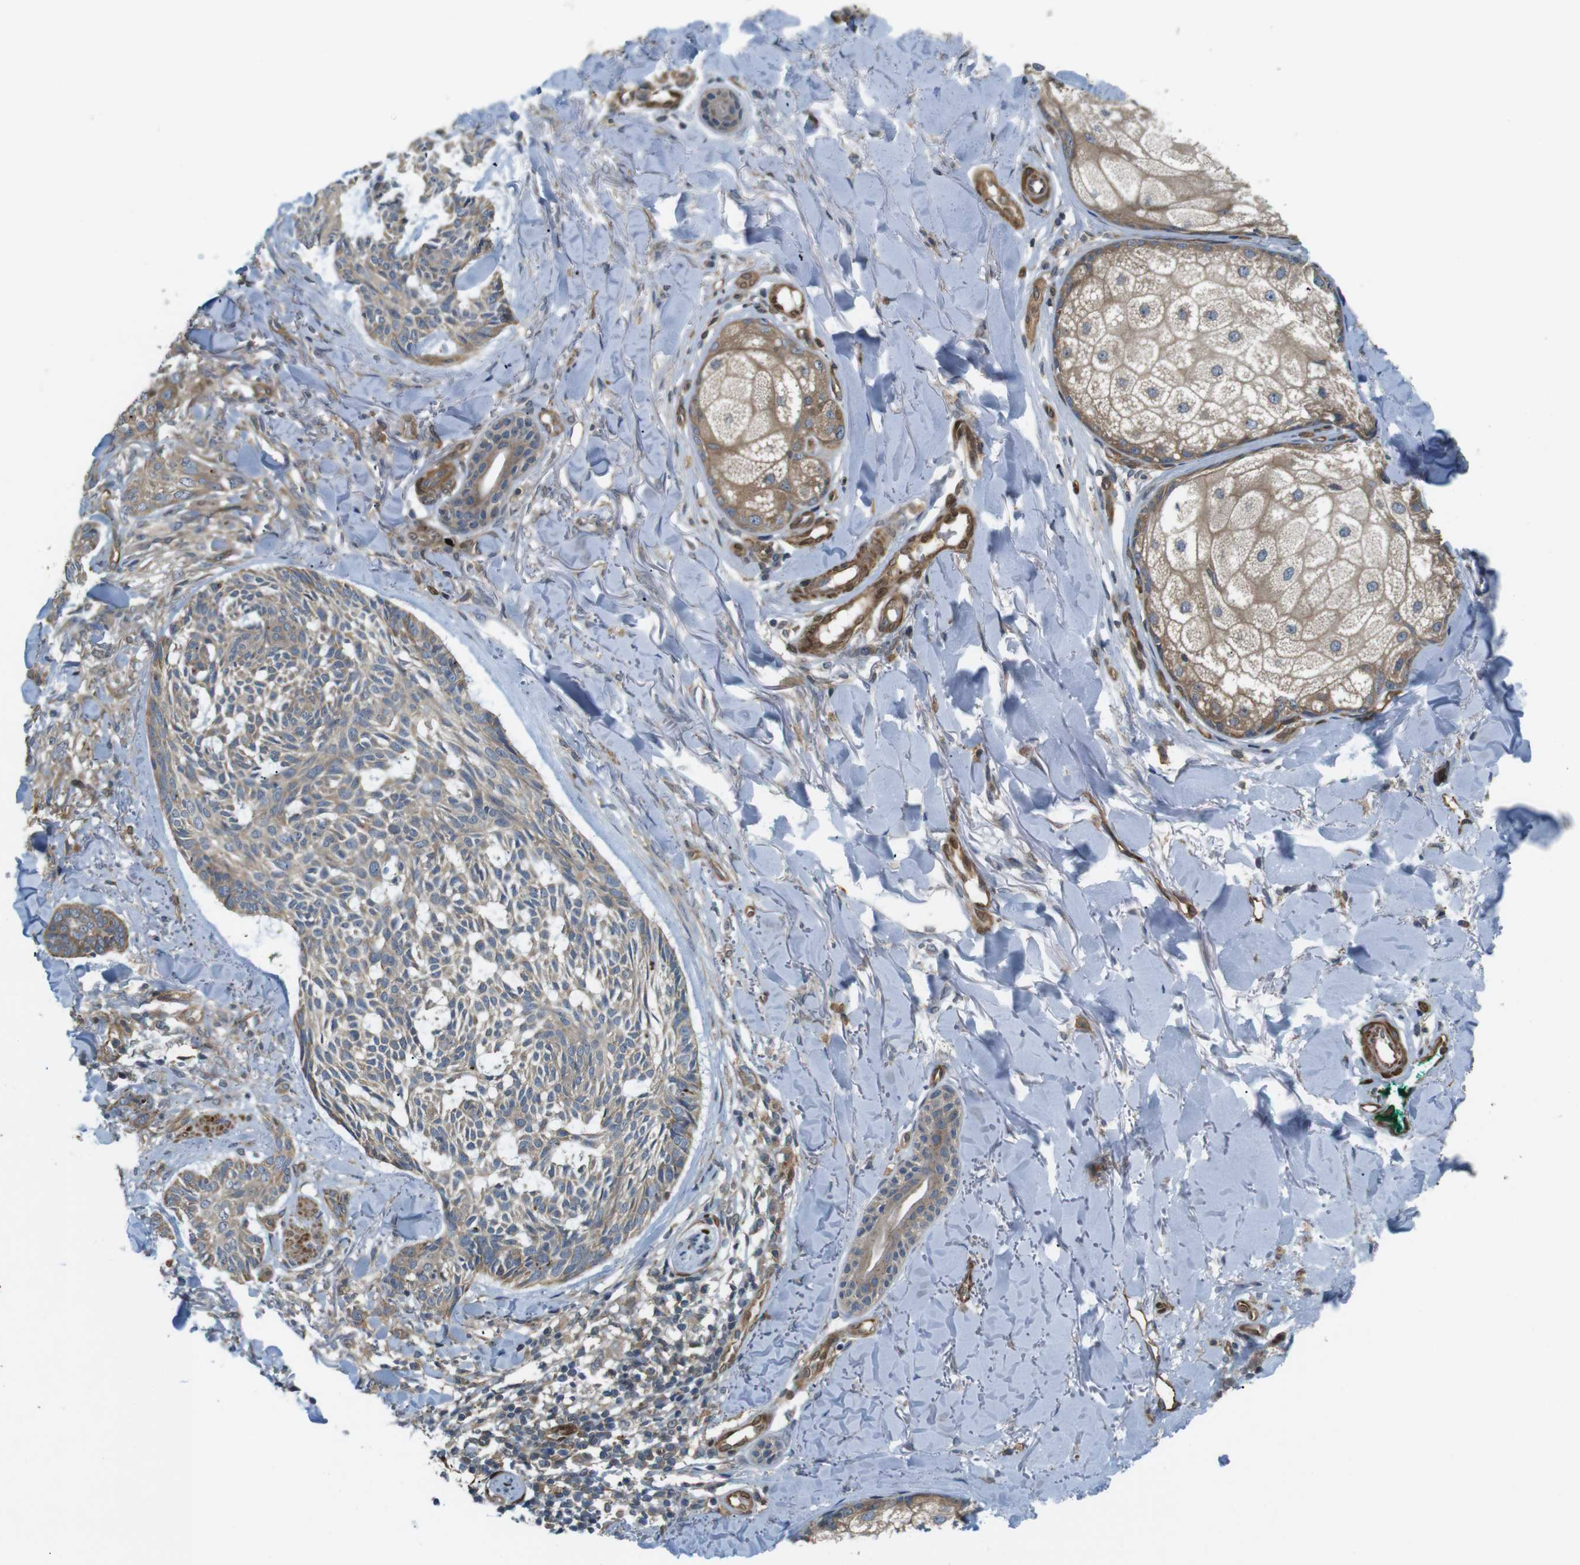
{"staining": {"intensity": "moderate", "quantity": ">75%", "location": "cytoplasmic/membranous"}, "tissue": "skin cancer", "cell_type": "Tumor cells", "image_type": "cancer", "snomed": [{"axis": "morphology", "description": "Basal cell carcinoma"}, {"axis": "topography", "description": "Skin"}], "caption": "IHC (DAB (3,3'-diaminobenzidine)) staining of human skin cancer reveals moderate cytoplasmic/membranous protein staining in about >75% of tumor cells. (IHC, brightfield microscopy, high magnification).", "gene": "TSC1", "patient": {"sex": "male", "age": 43}}